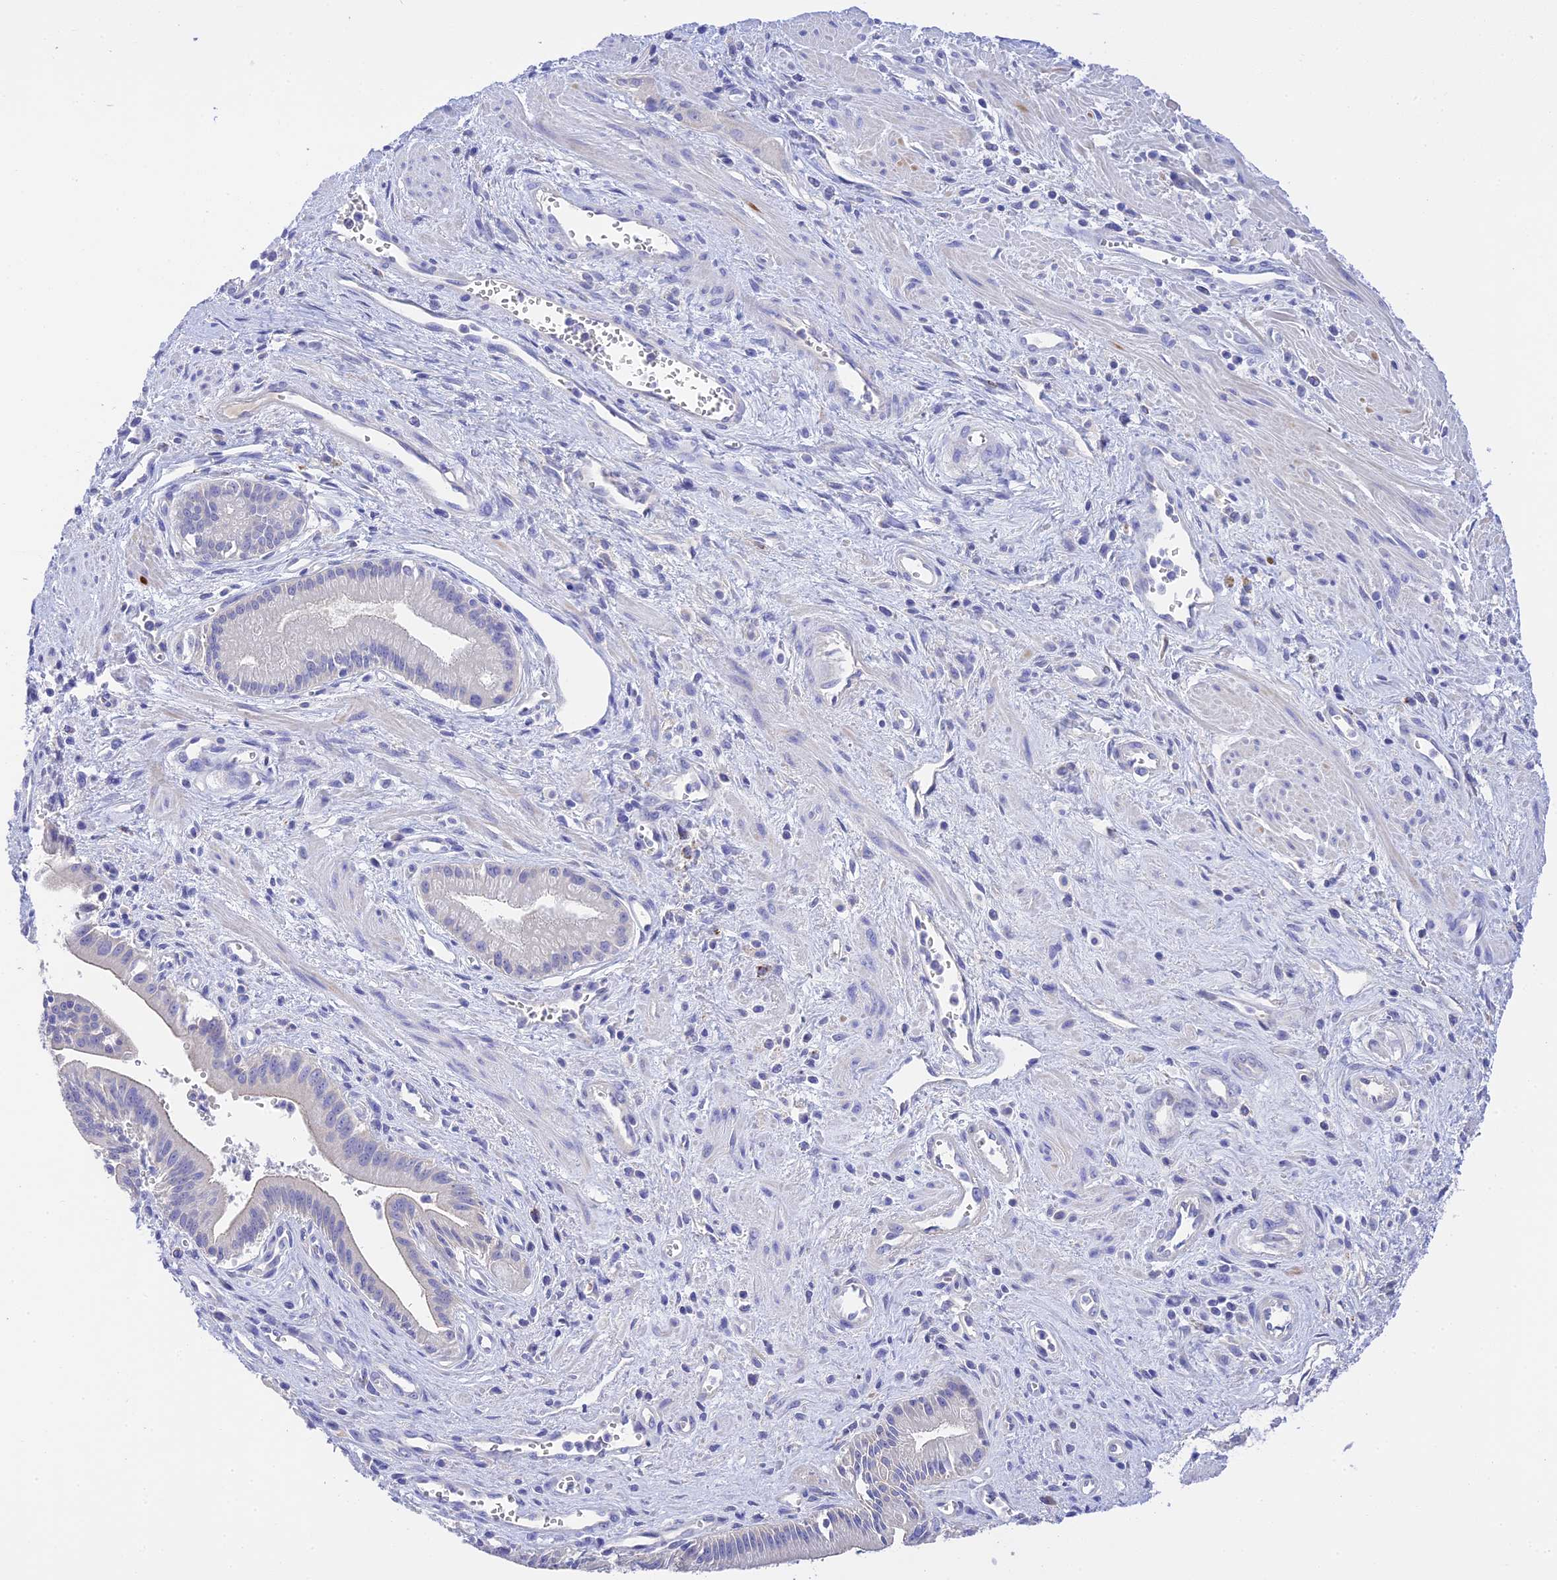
{"staining": {"intensity": "negative", "quantity": "none", "location": "none"}, "tissue": "pancreatic cancer", "cell_type": "Tumor cells", "image_type": "cancer", "snomed": [{"axis": "morphology", "description": "Adenocarcinoma, NOS"}, {"axis": "topography", "description": "Pancreas"}], "caption": "This is an immunohistochemistry (IHC) photomicrograph of human pancreatic adenocarcinoma. There is no staining in tumor cells.", "gene": "MS4A5", "patient": {"sex": "male", "age": 78}}